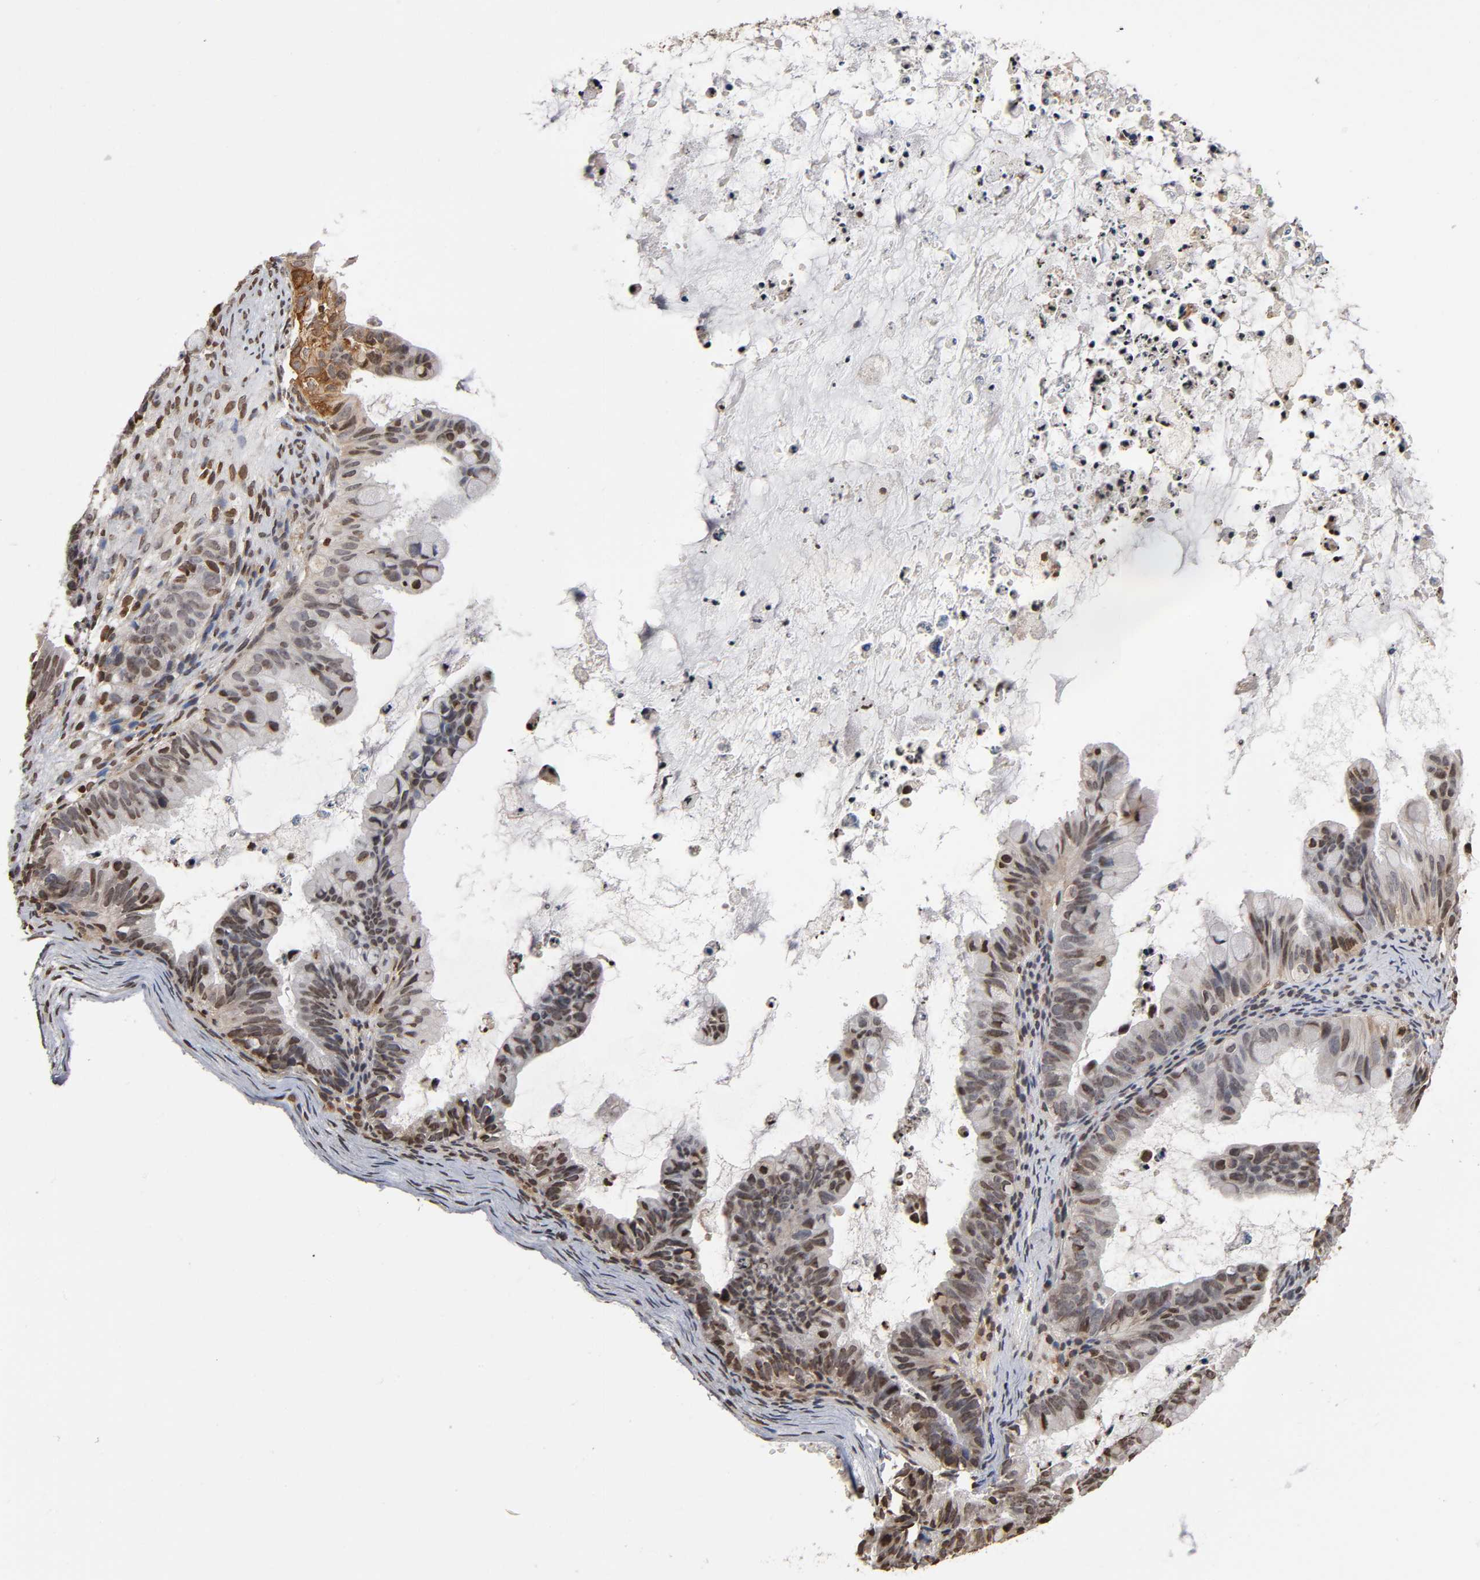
{"staining": {"intensity": "weak", "quantity": "25%-75%", "location": "cytoplasmic/membranous,nuclear"}, "tissue": "ovarian cancer", "cell_type": "Tumor cells", "image_type": "cancer", "snomed": [{"axis": "morphology", "description": "Cystadenocarcinoma, mucinous, NOS"}, {"axis": "topography", "description": "Ovary"}], "caption": "Brown immunohistochemical staining in human ovarian mucinous cystadenocarcinoma reveals weak cytoplasmic/membranous and nuclear positivity in about 25%-75% of tumor cells. (Brightfield microscopy of DAB IHC at high magnification).", "gene": "ITGAV", "patient": {"sex": "female", "age": 36}}